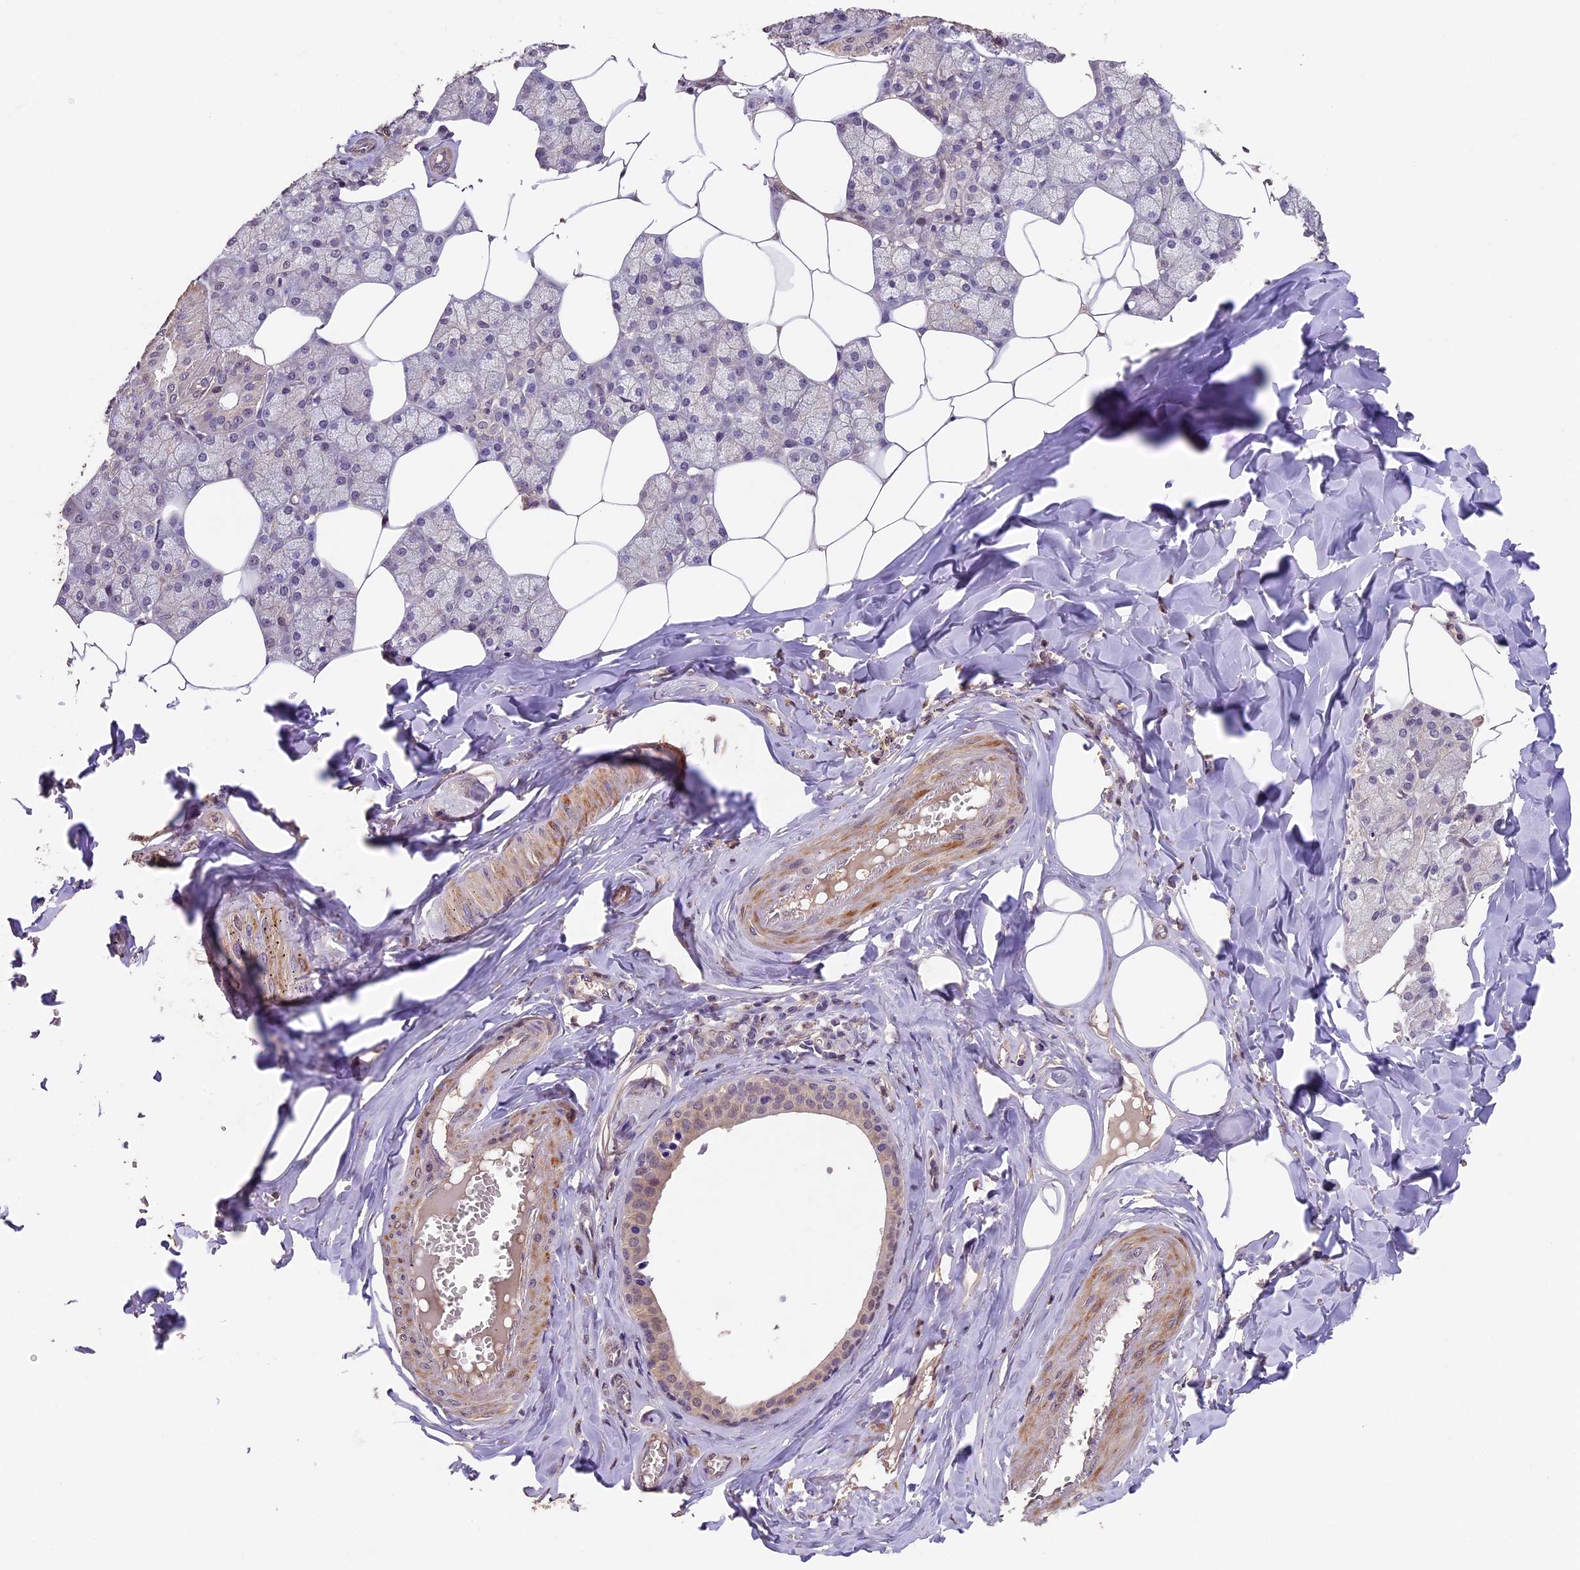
{"staining": {"intensity": "moderate", "quantity": "<25%", "location": "cytoplasmic/membranous"}, "tissue": "salivary gland", "cell_type": "Glandular cells", "image_type": "normal", "snomed": [{"axis": "morphology", "description": "Normal tissue, NOS"}, {"axis": "topography", "description": "Salivary gland"}], "caption": "Immunohistochemistry (IHC) photomicrograph of unremarkable salivary gland stained for a protein (brown), which displays low levels of moderate cytoplasmic/membranous expression in approximately <25% of glandular cells.", "gene": "GNB5", "patient": {"sex": "male", "age": 62}}